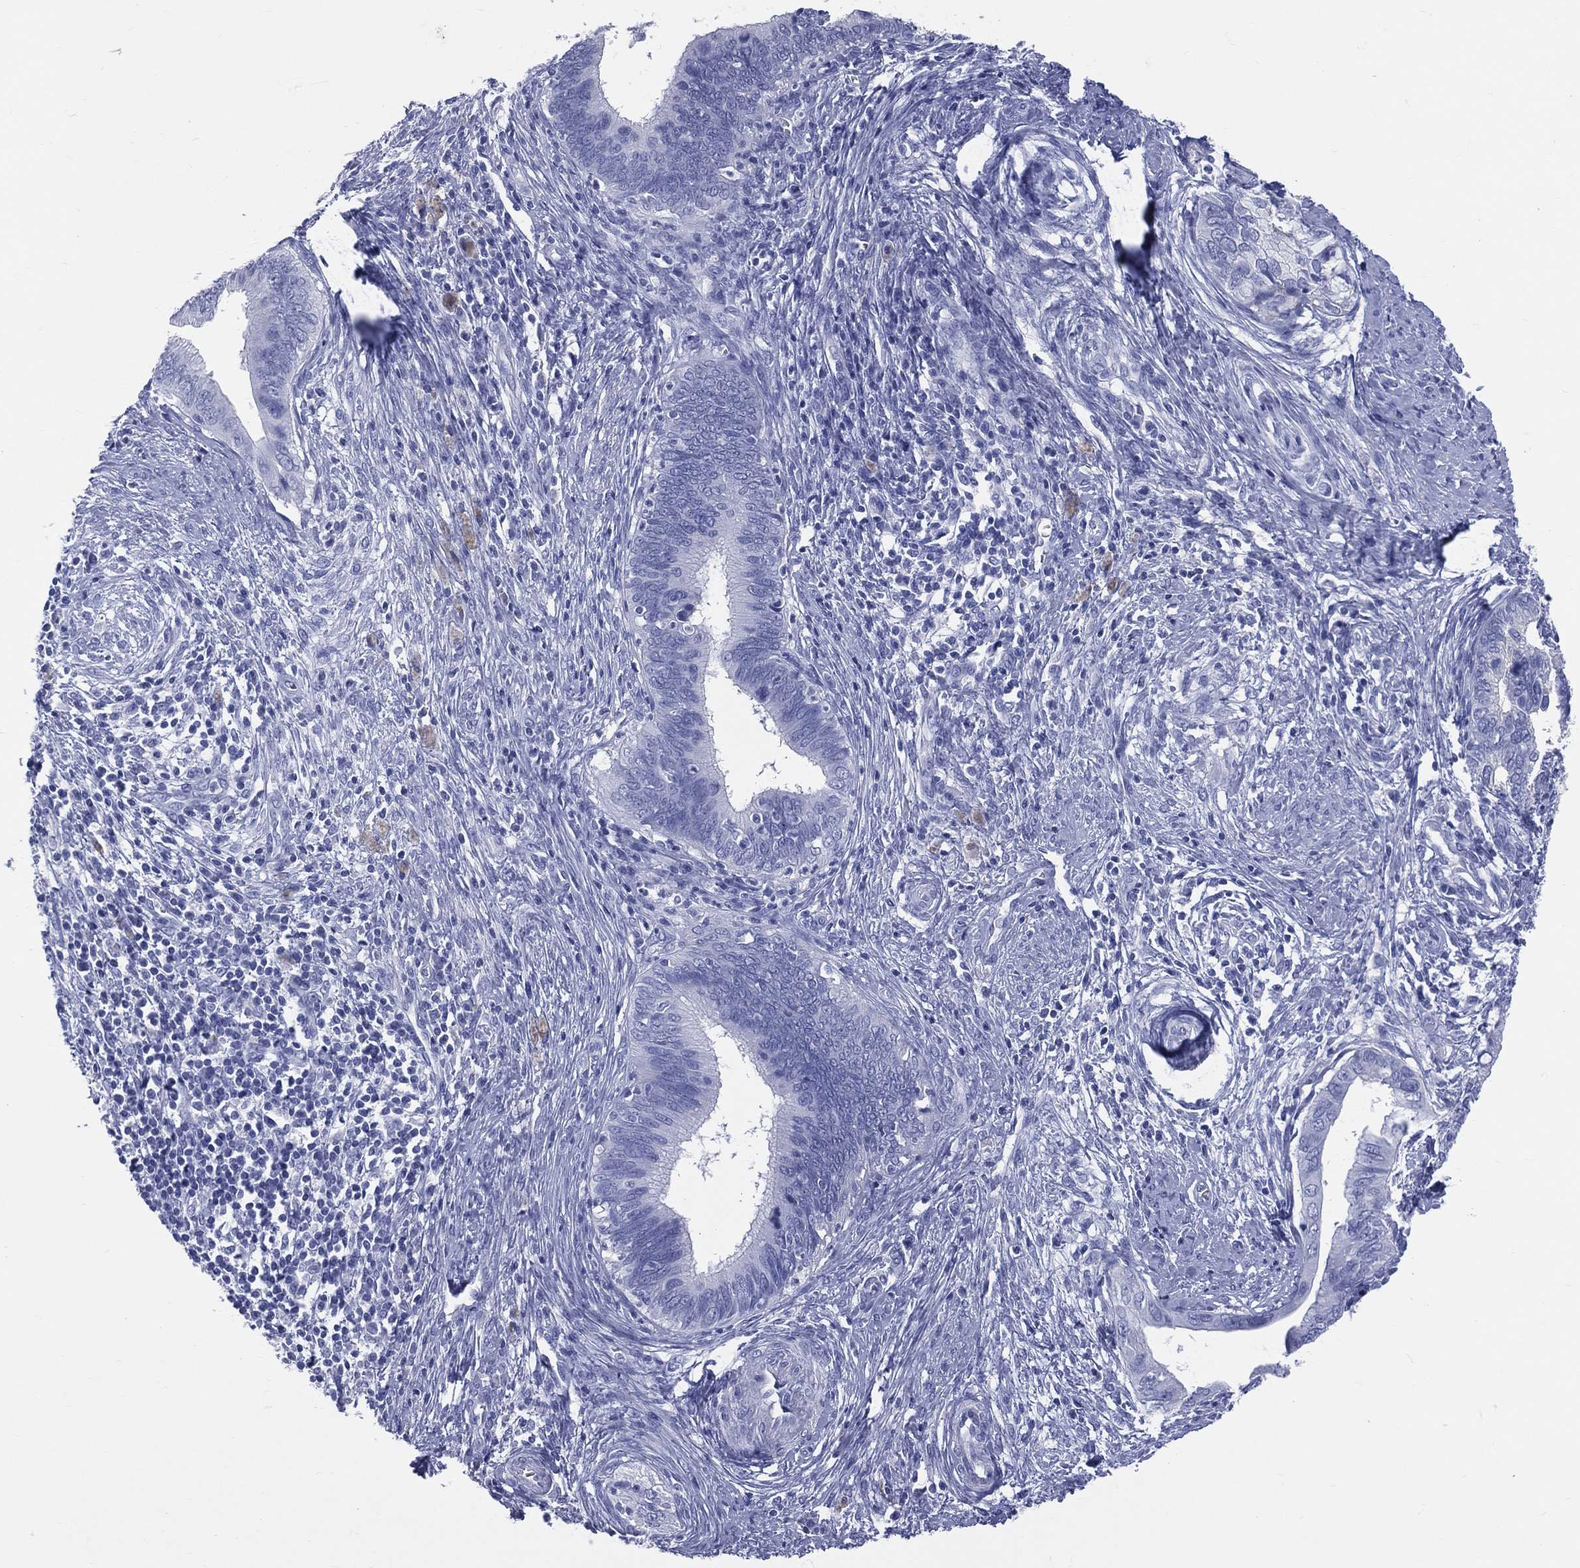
{"staining": {"intensity": "negative", "quantity": "none", "location": "none"}, "tissue": "cervical cancer", "cell_type": "Tumor cells", "image_type": "cancer", "snomed": [{"axis": "morphology", "description": "Adenocarcinoma, NOS"}, {"axis": "topography", "description": "Cervix"}], "caption": "This is a image of immunohistochemistry (IHC) staining of cervical cancer, which shows no positivity in tumor cells. (Brightfield microscopy of DAB immunohistochemistry at high magnification).", "gene": "CYLC1", "patient": {"sex": "female", "age": 42}}